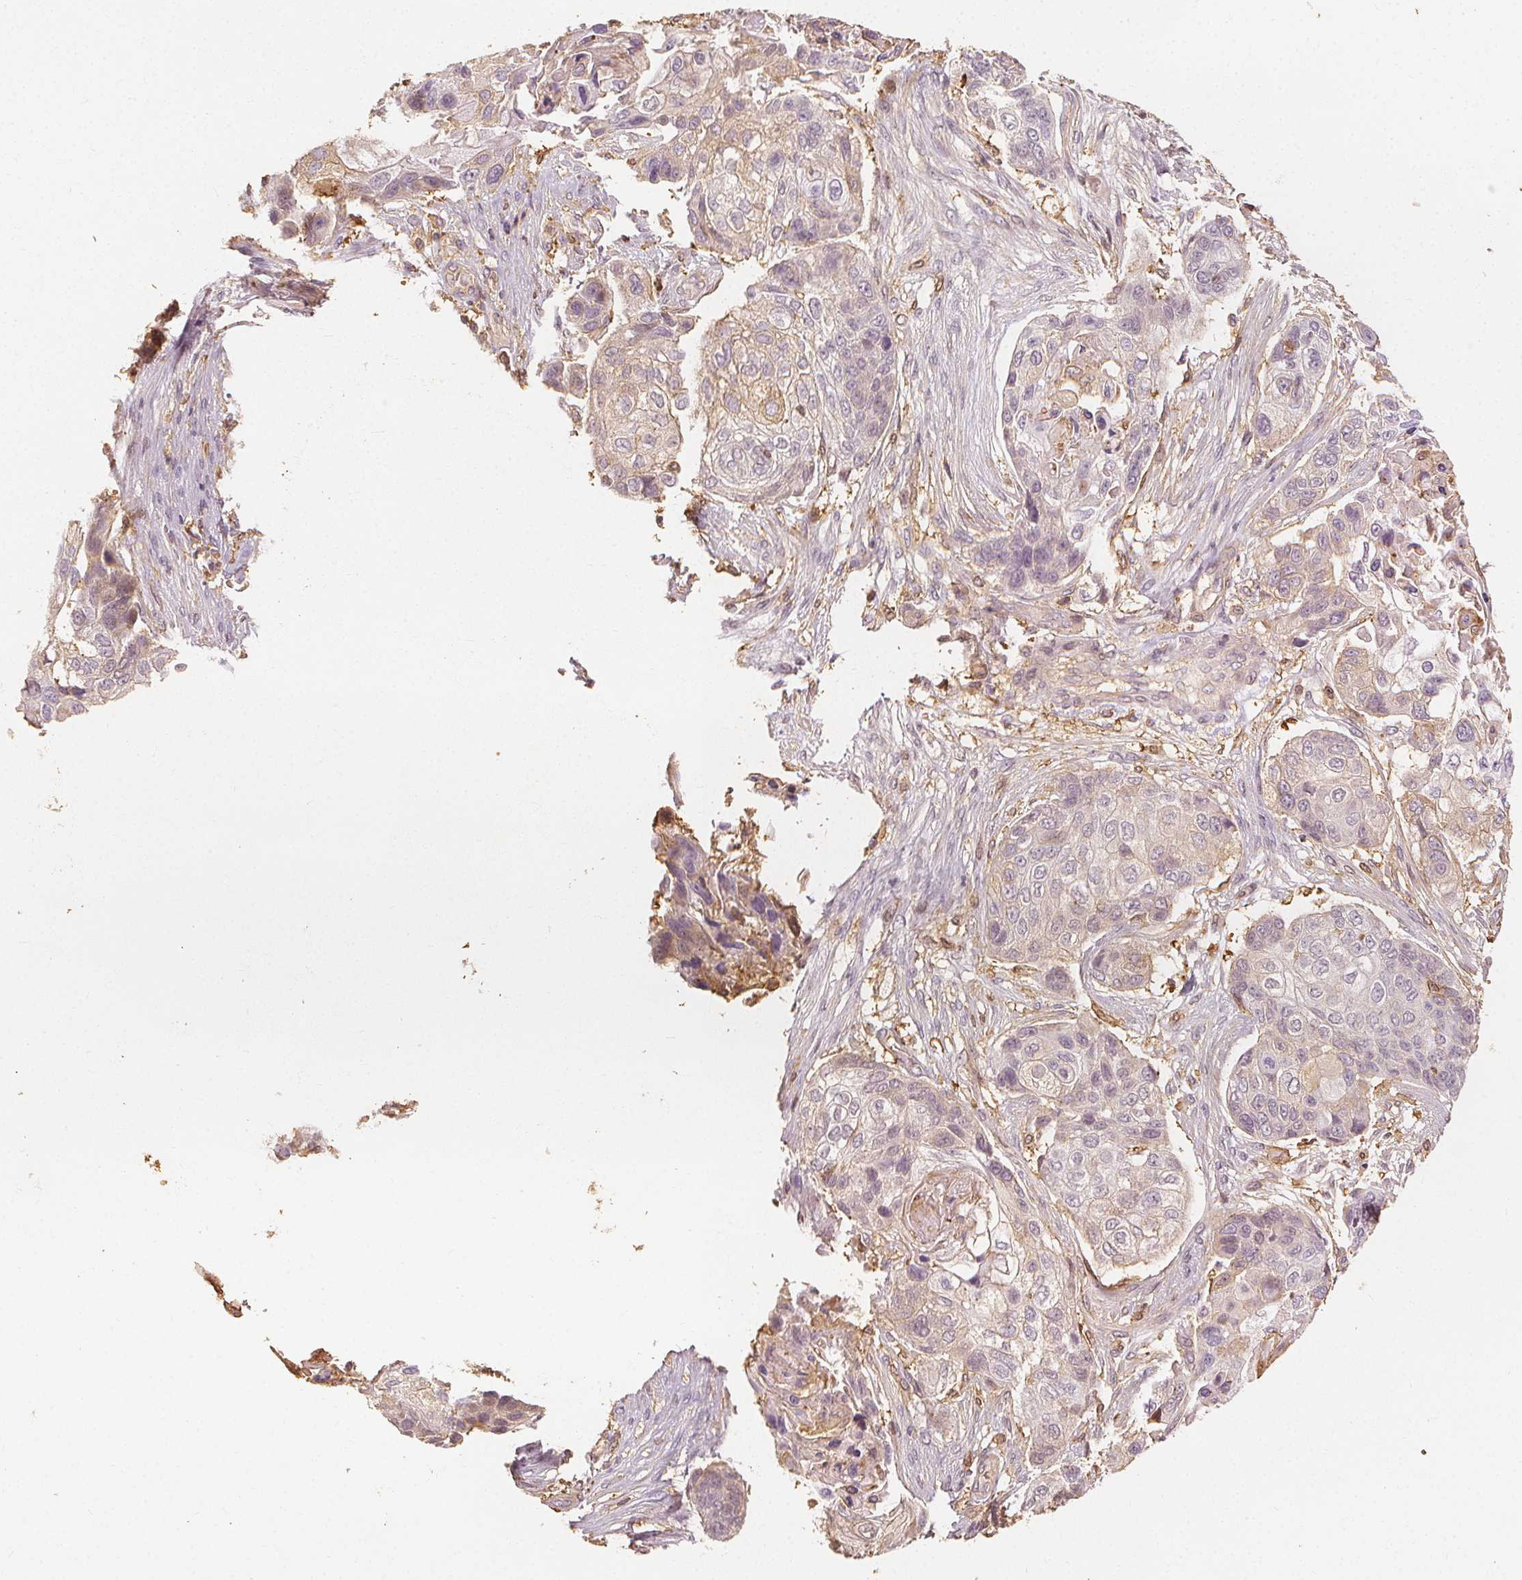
{"staining": {"intensity": "negative", "quantity": "none", "location": "none"}, "tissue": "lung cancer", "cell_type": "Tumor cells", "image_type": "cancer", "snomed": [{"axis": "morphology", "description": "Squamous cell carcinoma, NOS"}, {"axis": "topography", "description": "Lung"}], "caption": "Immunohistochemical staining of human squamous cell carcinoma (lung) displays no significant staining in tumor cells.", "gene": "ARHGAP26", "patient": {"sex": "male", "age": 69}}